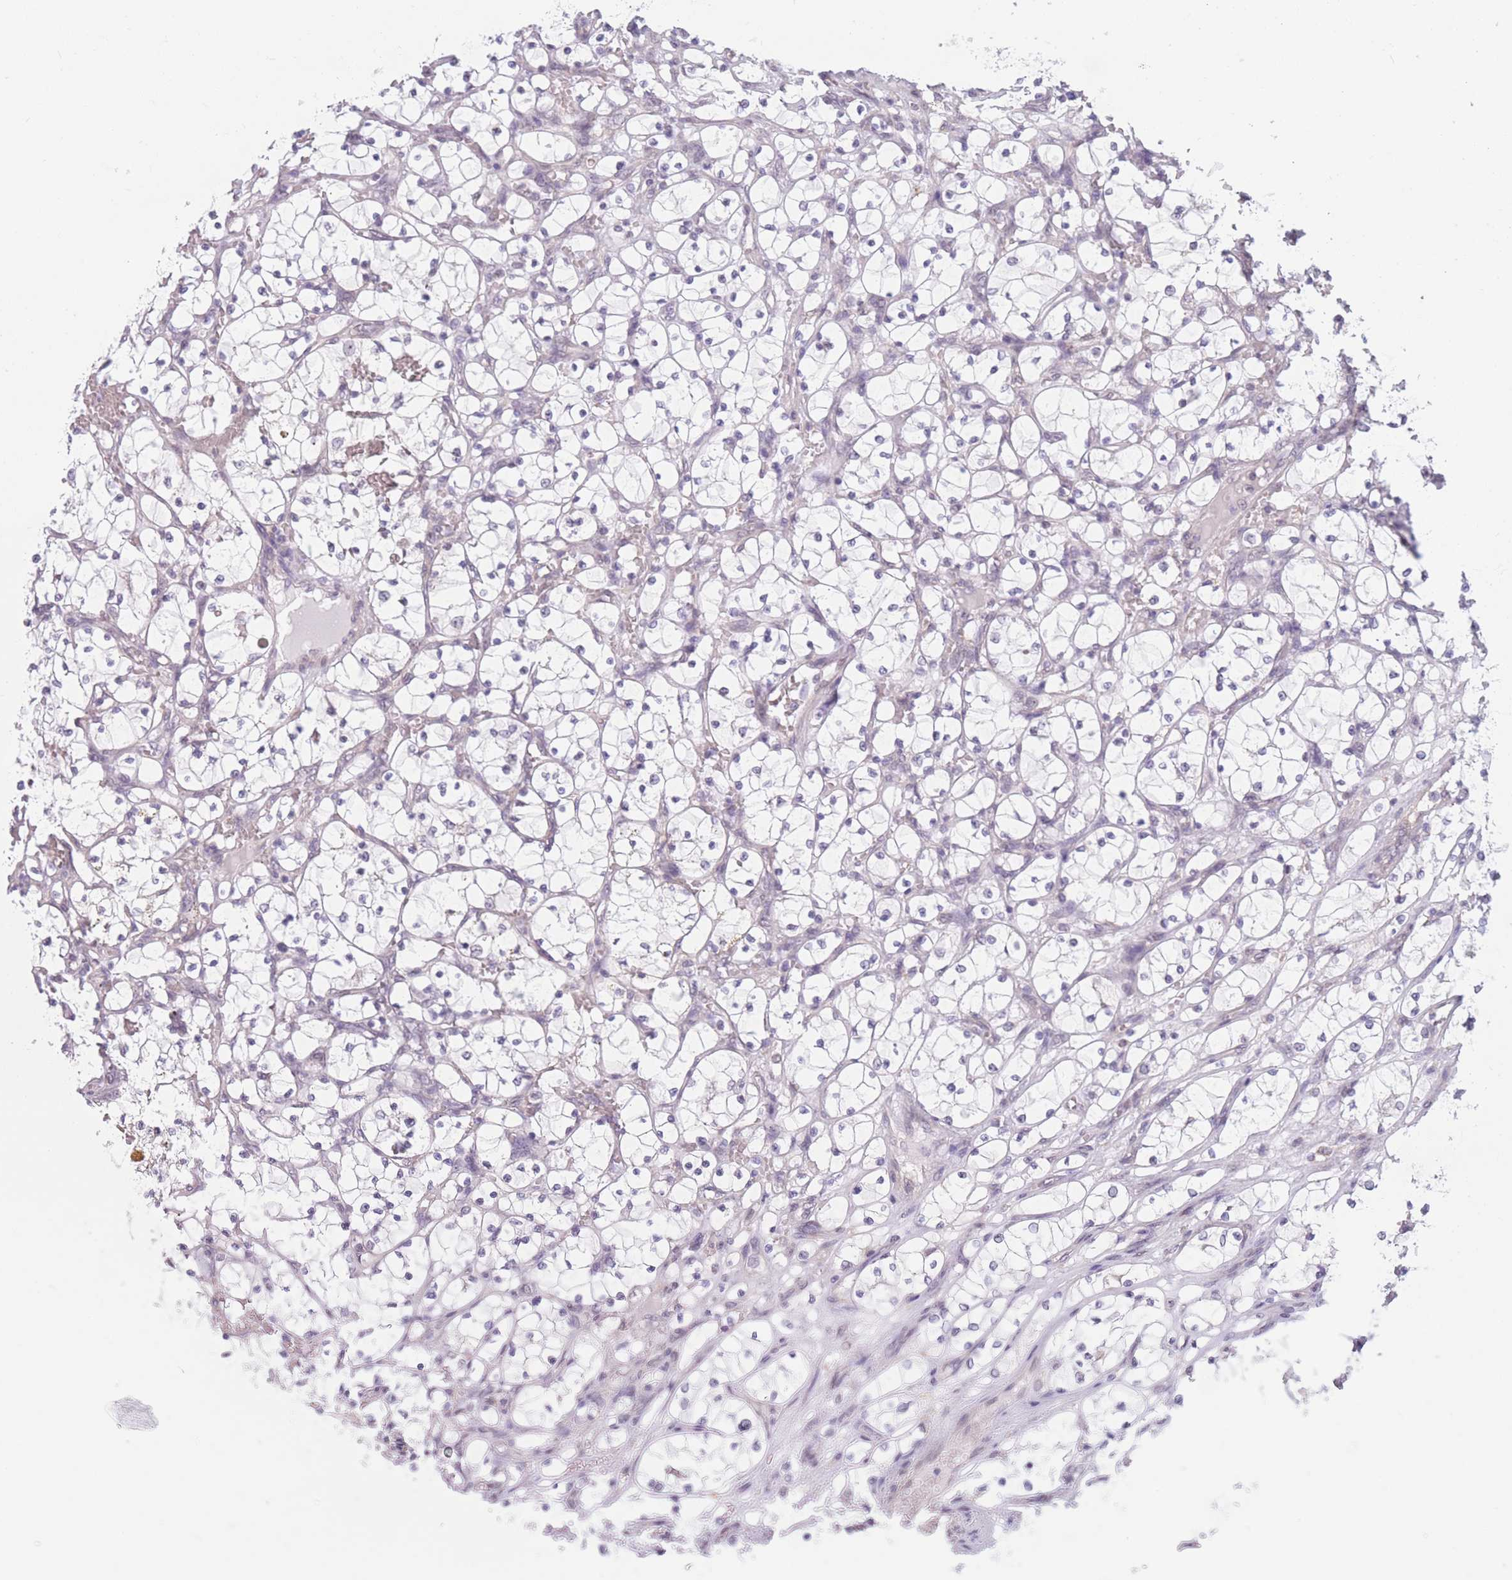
{"staining": {"intensity": "negative", "quantity": "none", "location": "none"}, "tissue": "renal cancer", "cell_type": "Tumor cells", "image_type": "cancer", "snomed": [{"axis": "morphology", "description": "Adenocarcinoma, NOS"}, {"axis": "topography", "description": "Kidney"}], "caption": "The micrograph displays no significant positivity in tumor cells of renal adenocarcinoma.", "gene": "PODXL", "patient": {"sex": "female", "age": 69}}